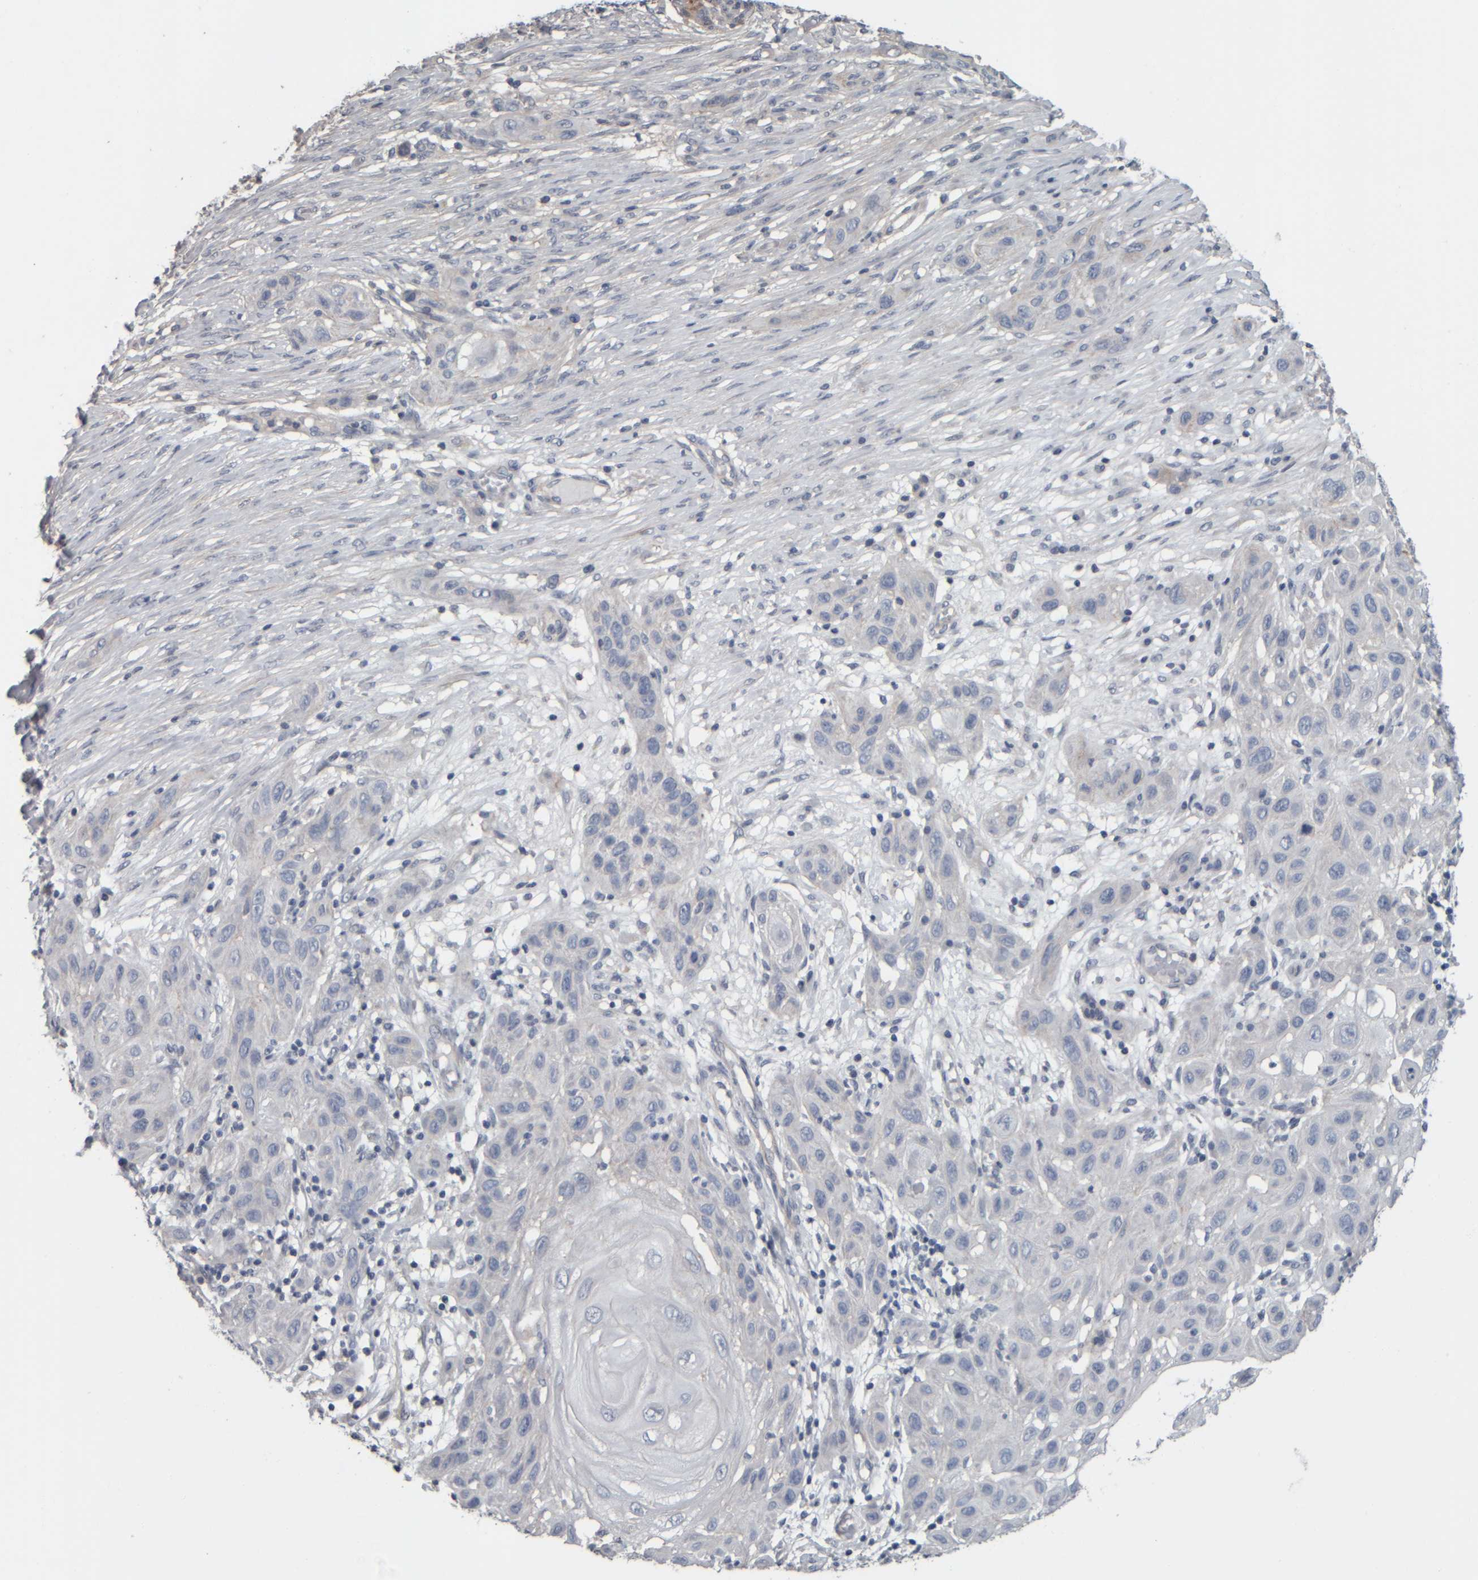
{"staining": {"intensity": "negative", "quantity": "none", "location": "none"}, "tissue": "skin cancer", "cell_type": "Tumor cells", "image_type": "cancer", "snomed": [{"axis": "morphology", "description": "Squamous cell carcinoma, NOS"}, {"axis": "topography", "description": "Skin"}], "caption": "DAB immunohistochemical staining of skin cancer (squamous cell carcinoma) exhibits no significant expression in tumor cells.", "gene": "CAVIN4", "patient": {"sex": "female", "age": 96}}